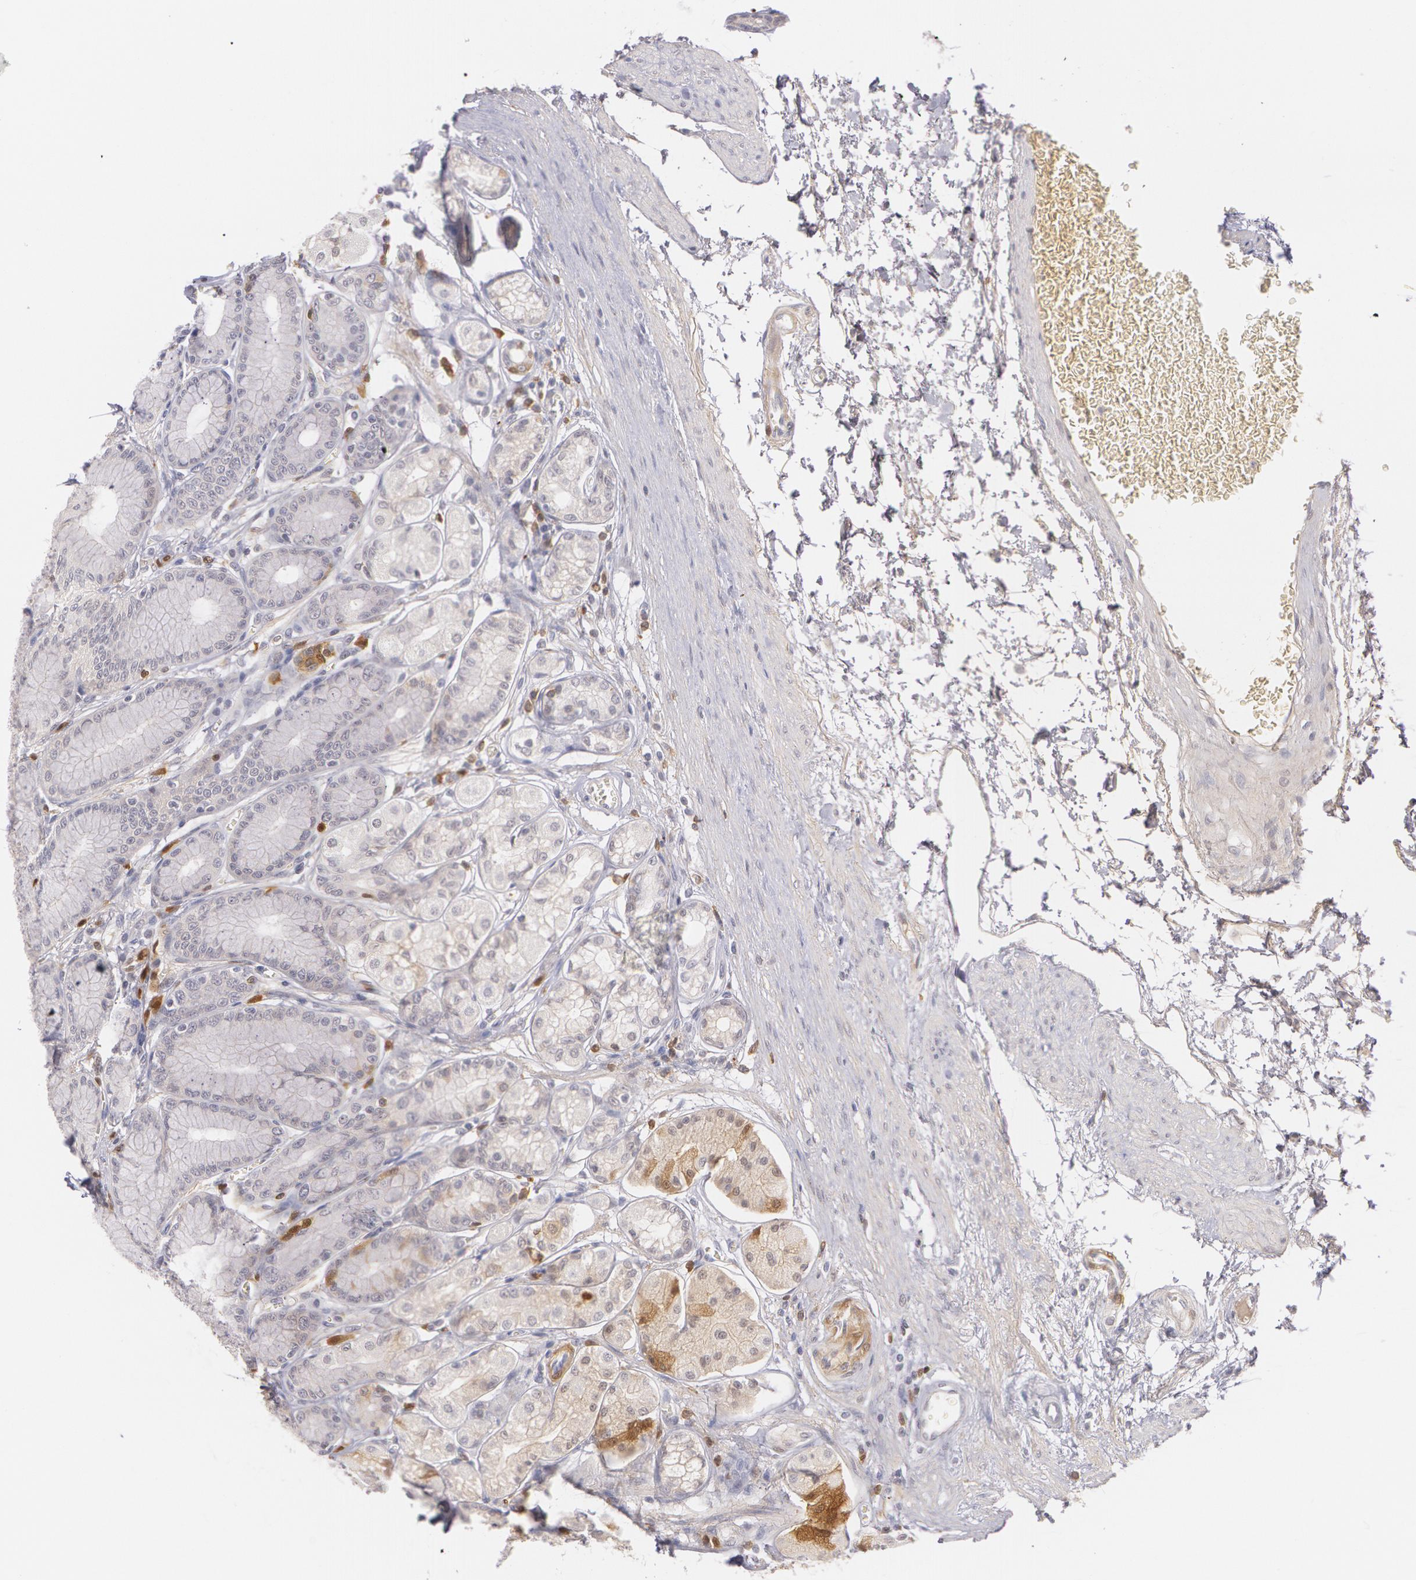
{"staining": {"intensity": "weak", "quantity": ">75%", "location": "cytoplasmic/membranous"}, "tissue": "stomach", "cell_type": "Glandular cells", "image_type": "normal", "snomed": [{"axis": "morphology", "description": "Normal tissue, NOS"}, {"axis": "topography", "description": "Stomach"}, {"axis": "topography", "description": "Stomach, lower"}], "caption": "Weak cytoplasmic/membranous expression for a protein is identified in about >75% of glandular cells of benign stomach using immunohistochemistry (IHC).", "gene": "LBP", "patient": {"sex": "male", "age": 76}}